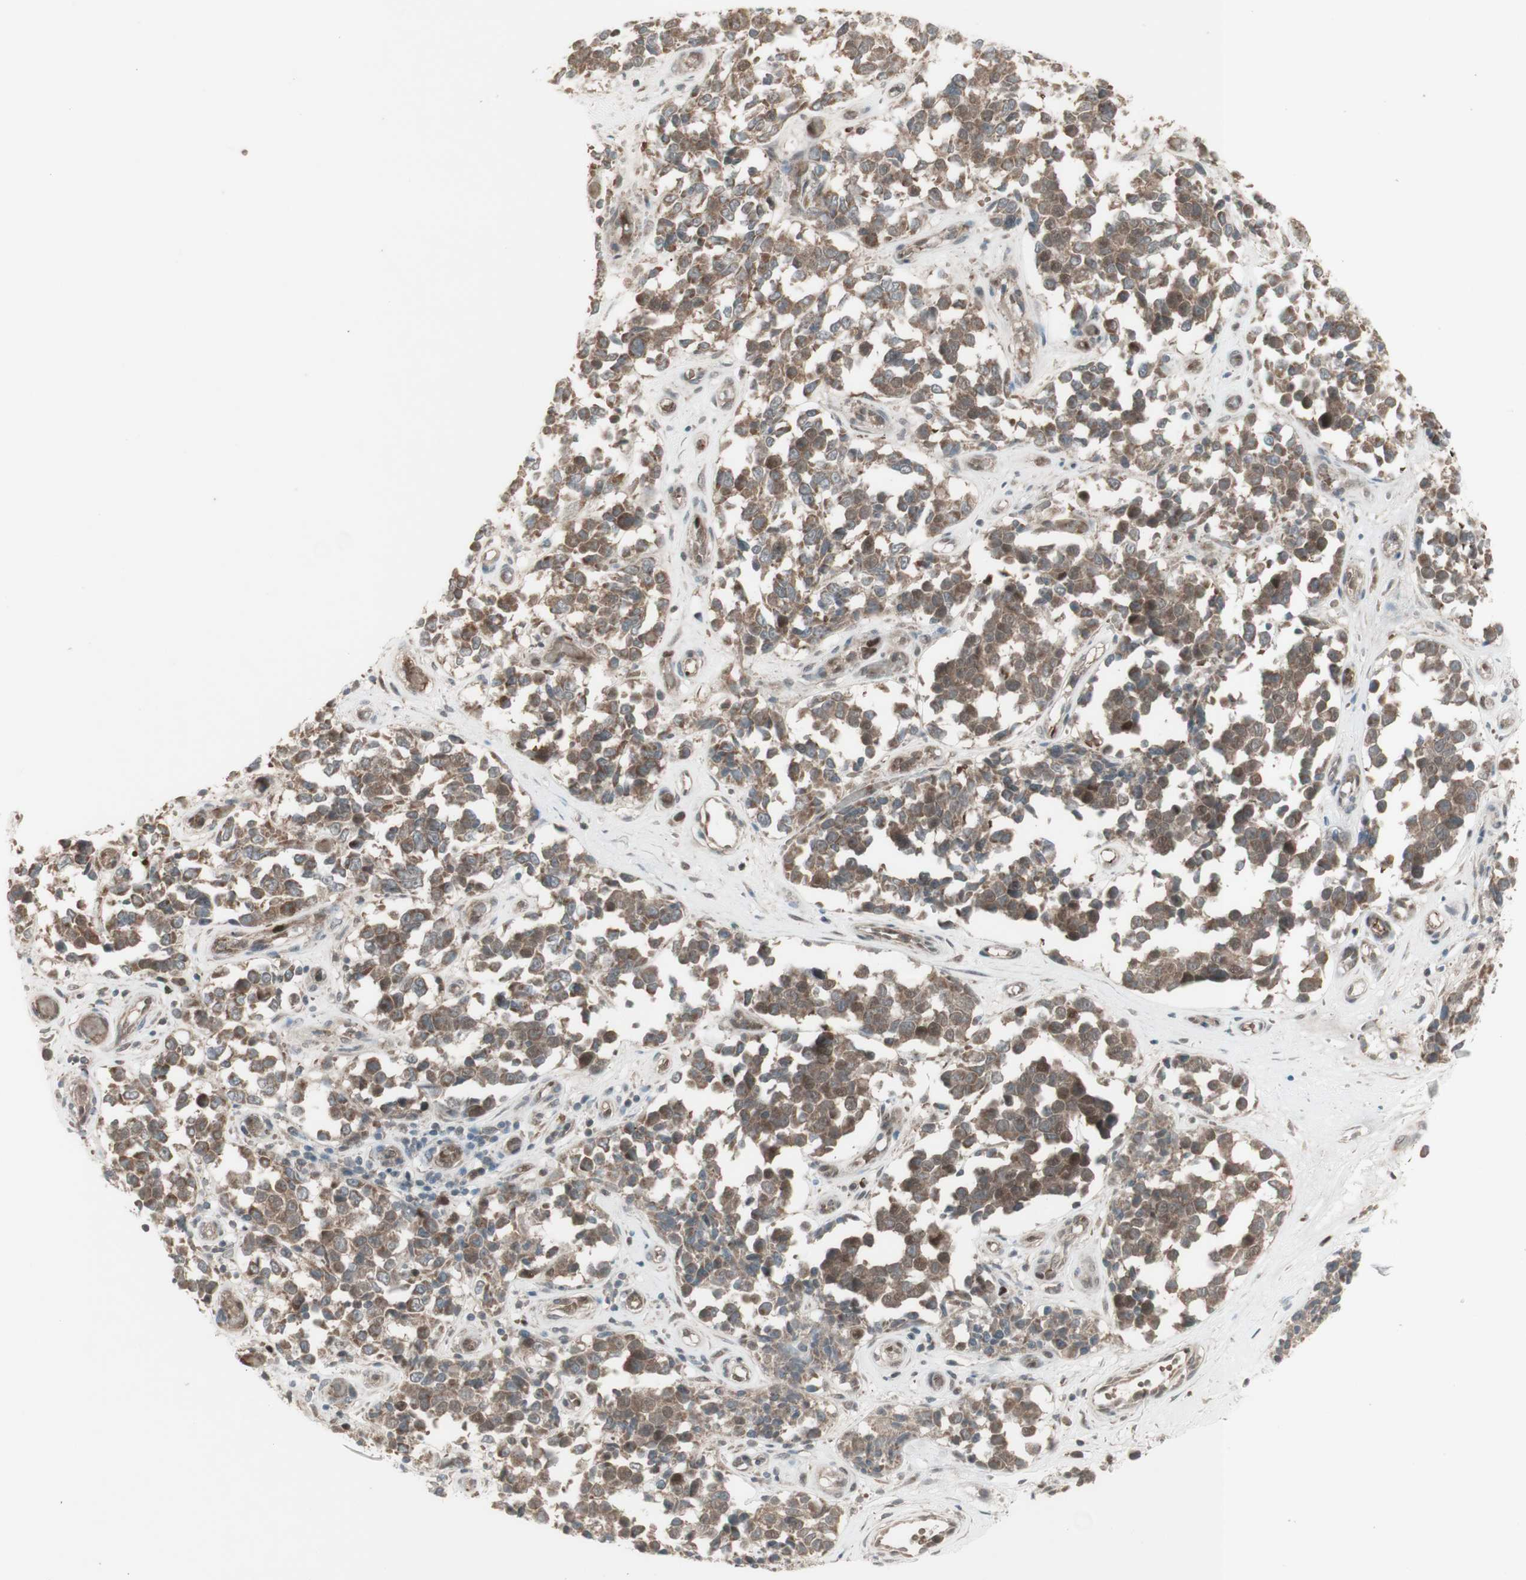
{"staining": {"intensity": "moderate", "quantity": ">75%", "location": "cytoplasmic/membranous,nuclear"}, "tissue": "melanoma", "cell_type": "Tumor cells", "image_type": "cancer", "snomed": [{"axis": "morphology", "description": "Malignant melanoma, NOS"}, {"axis": "topography", "description": "Skin"}], "caption": "Melanoma stained with a protein marker demonstrates moderate staining in tumor cells.", "gene": "MSH6", "patient": {"sex": "female", "age": 64}}